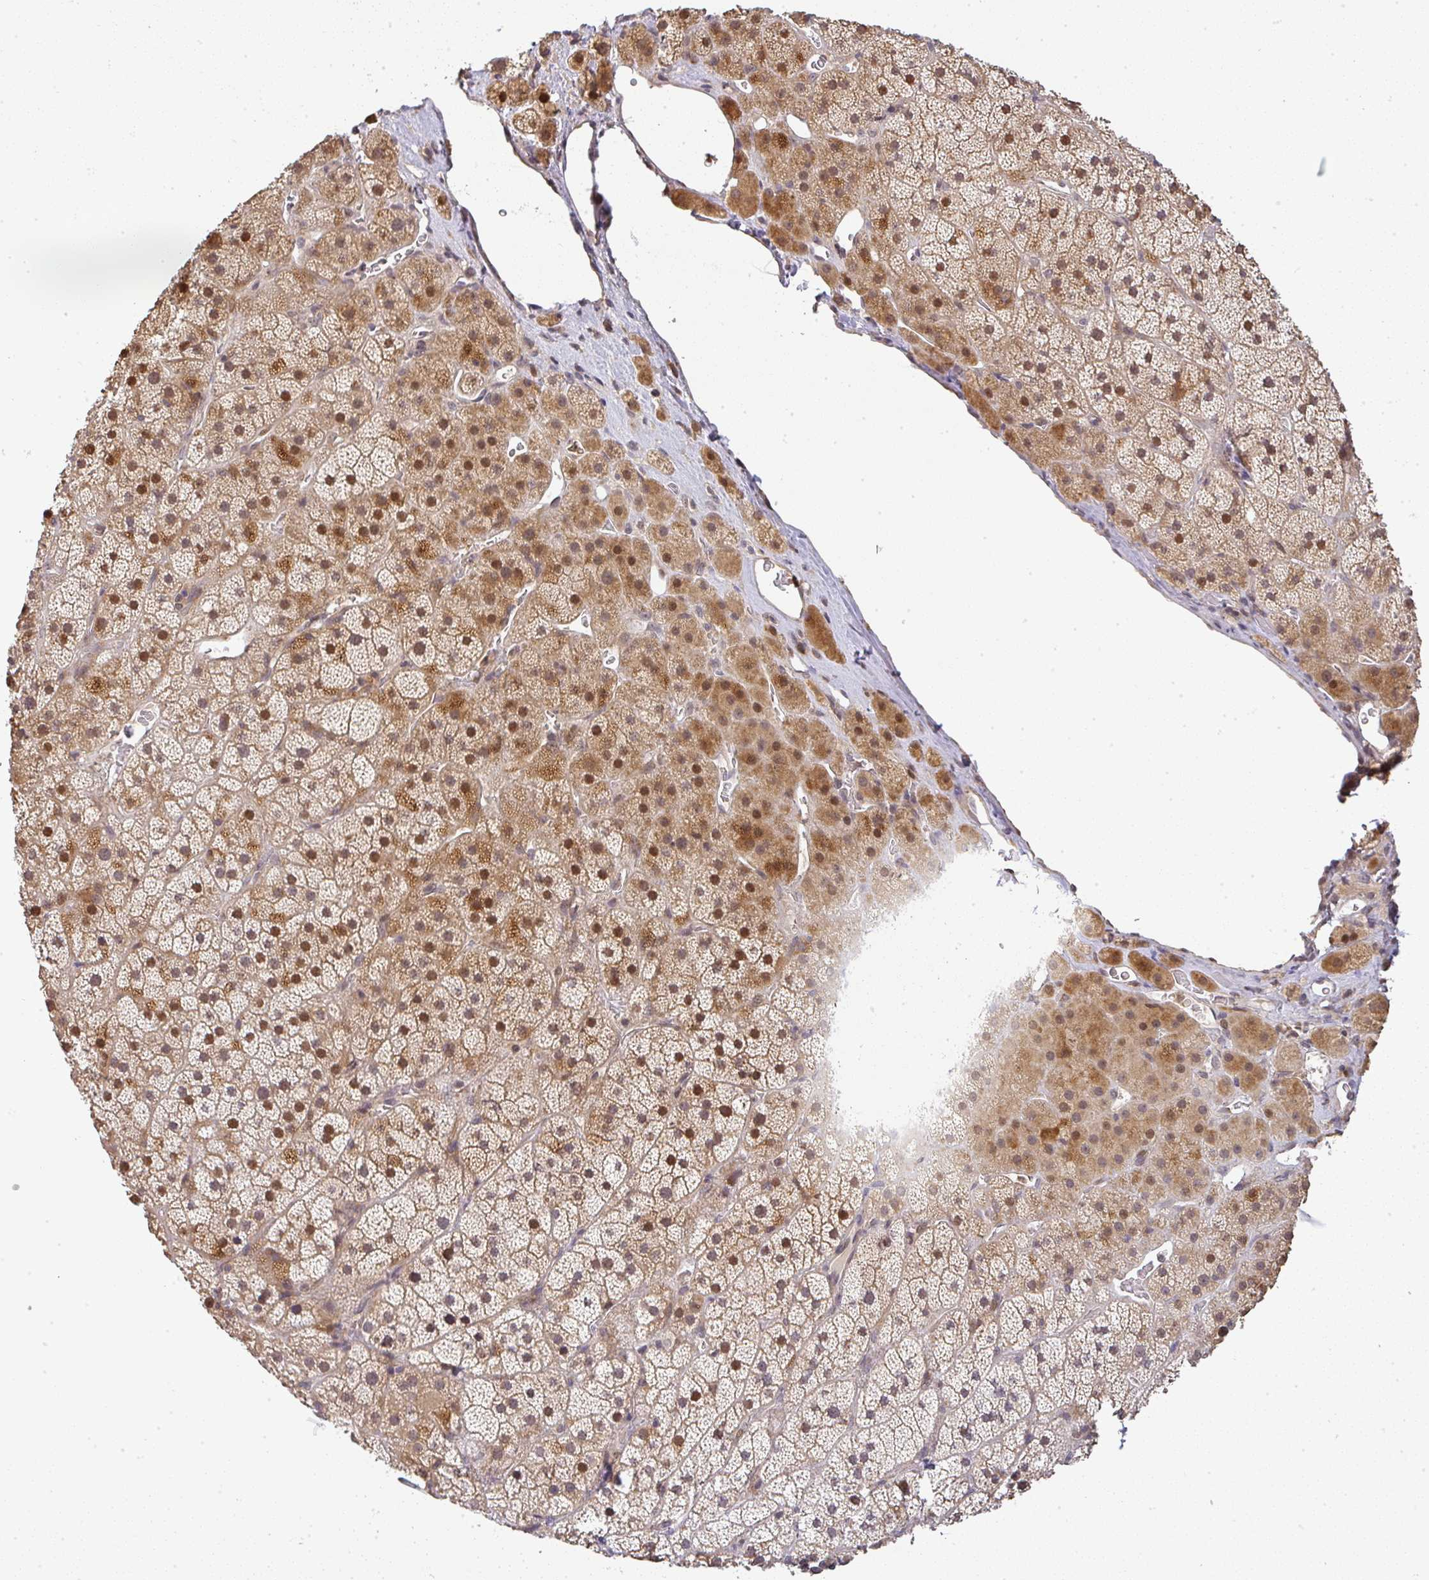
{"staining": {"intensity": "moderate", "quantity": ">75%", "location": "cytoplasmic/membranous,nuclear"}, "tissue": "adrenal gland", "cell_type": "Glandular cells", "image_type": "normal", "snomed": [{"axis": "morphology", "description": "Normal tissue, NOS"}, {"axis": "topography", "description": "Adrenal gland"}], "caption": "Immunohistochemistry (IHC) of benign adrenal gland exhibits medium levels of moderate cytoplasmic/membranous,nuclear positivity in approximately >75% of glandular cells.", "gene": "FAM153A", "patient": {"sex": "male", "age": 57}}